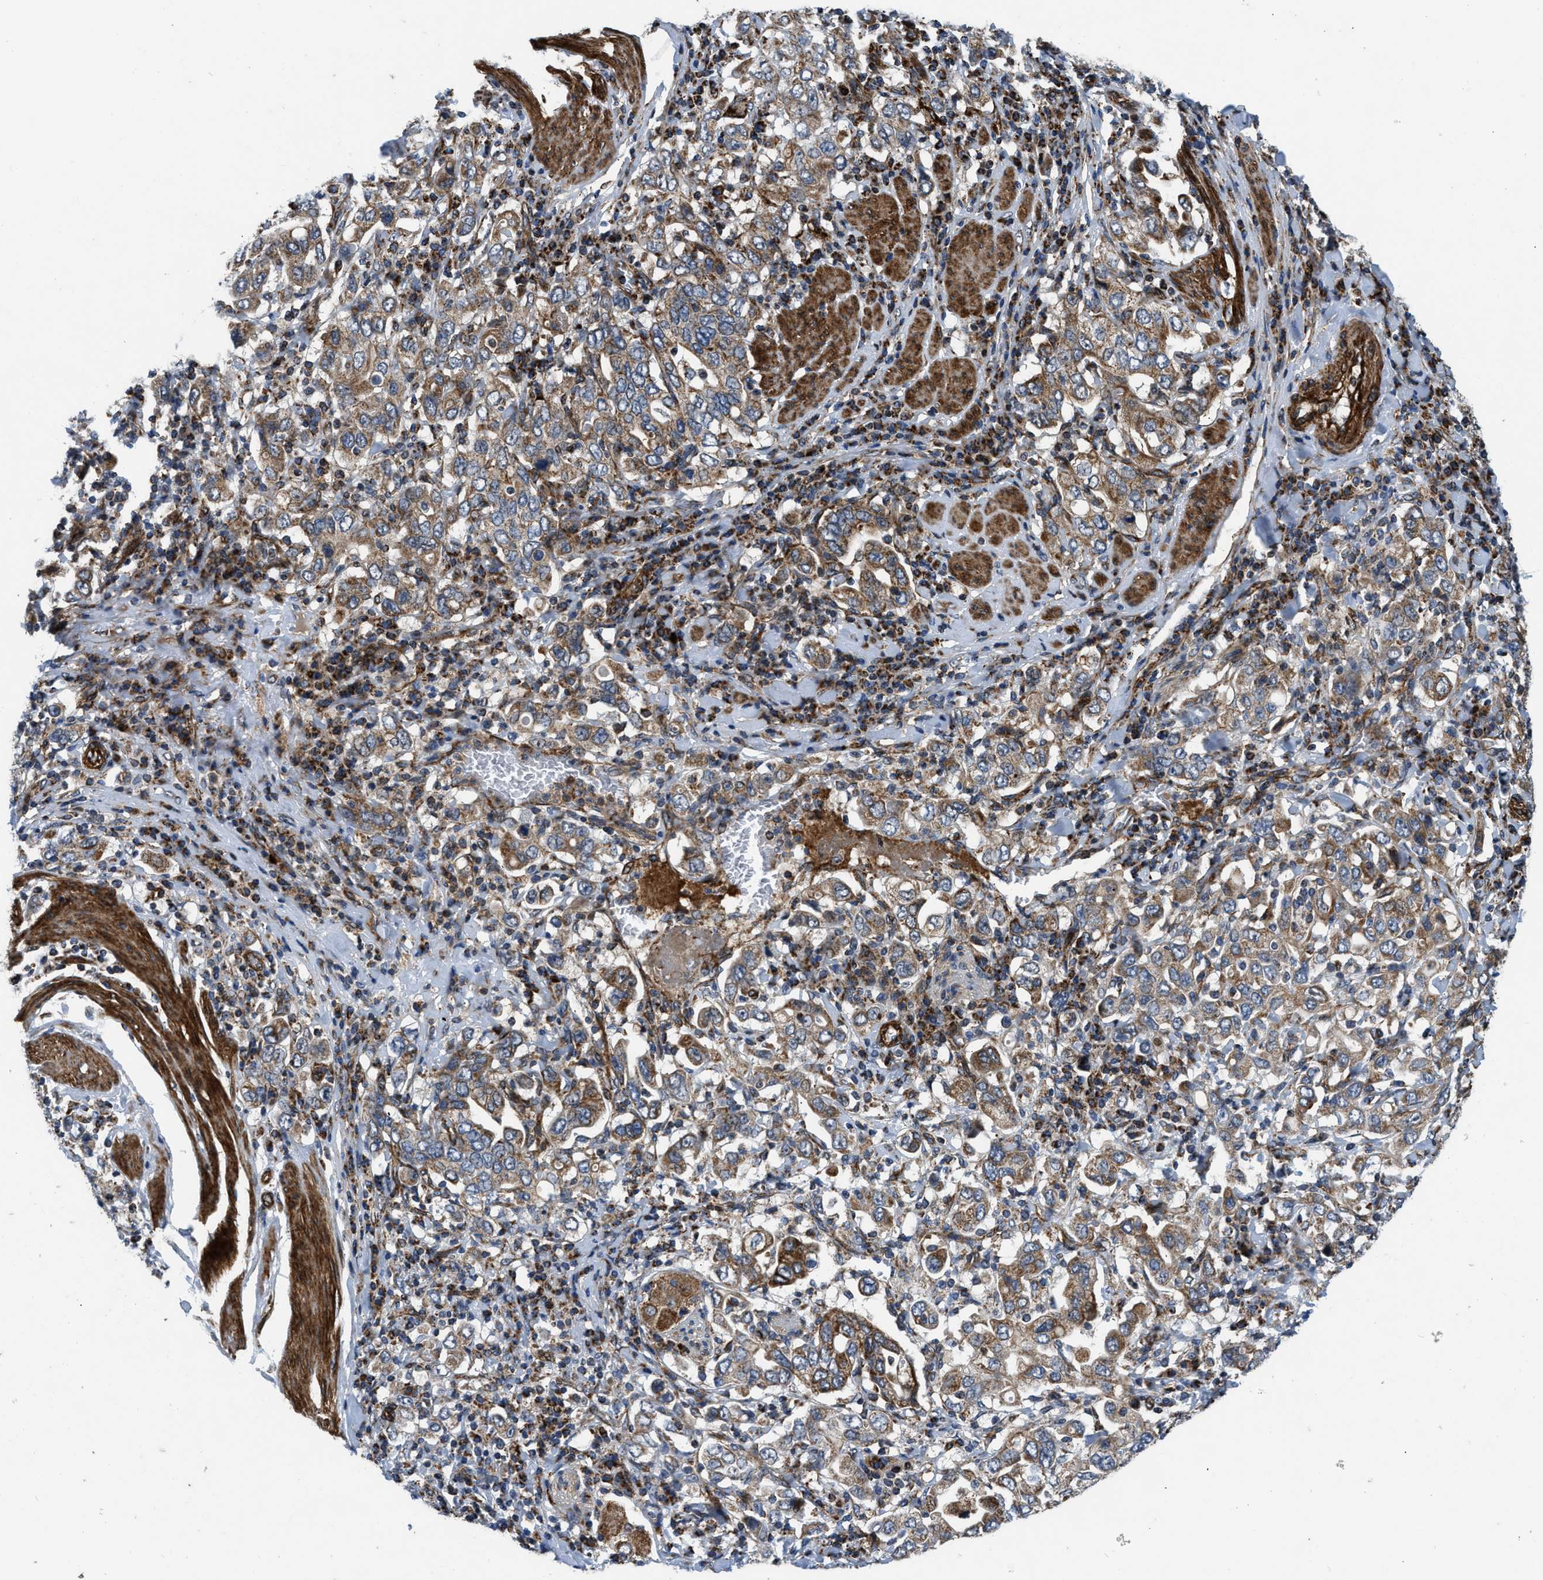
{"staining": {"intensity": "moderate", "quantity": ">75%", "location": "cytoplasmic/membranous"}, "tissue": "stomach cancer", "cell_type": "Tumor cells", "image_type": "cancer", "snomed": [{"axis": "morphology", "description": "Adenocarcinoma, NOS"}, {"axis": "topography", "description": "Stomach, upper"}], "caption": "Tumor cells demonstrate moderate cytoplasmic/membranous expression in about >75% of cells in stomach adenocarcinoma. (DAB IHC, brown staining for protein, blue staining for nuclei).", "gene": "GSDME", "patient": {"sex": "male", "age": 62}}